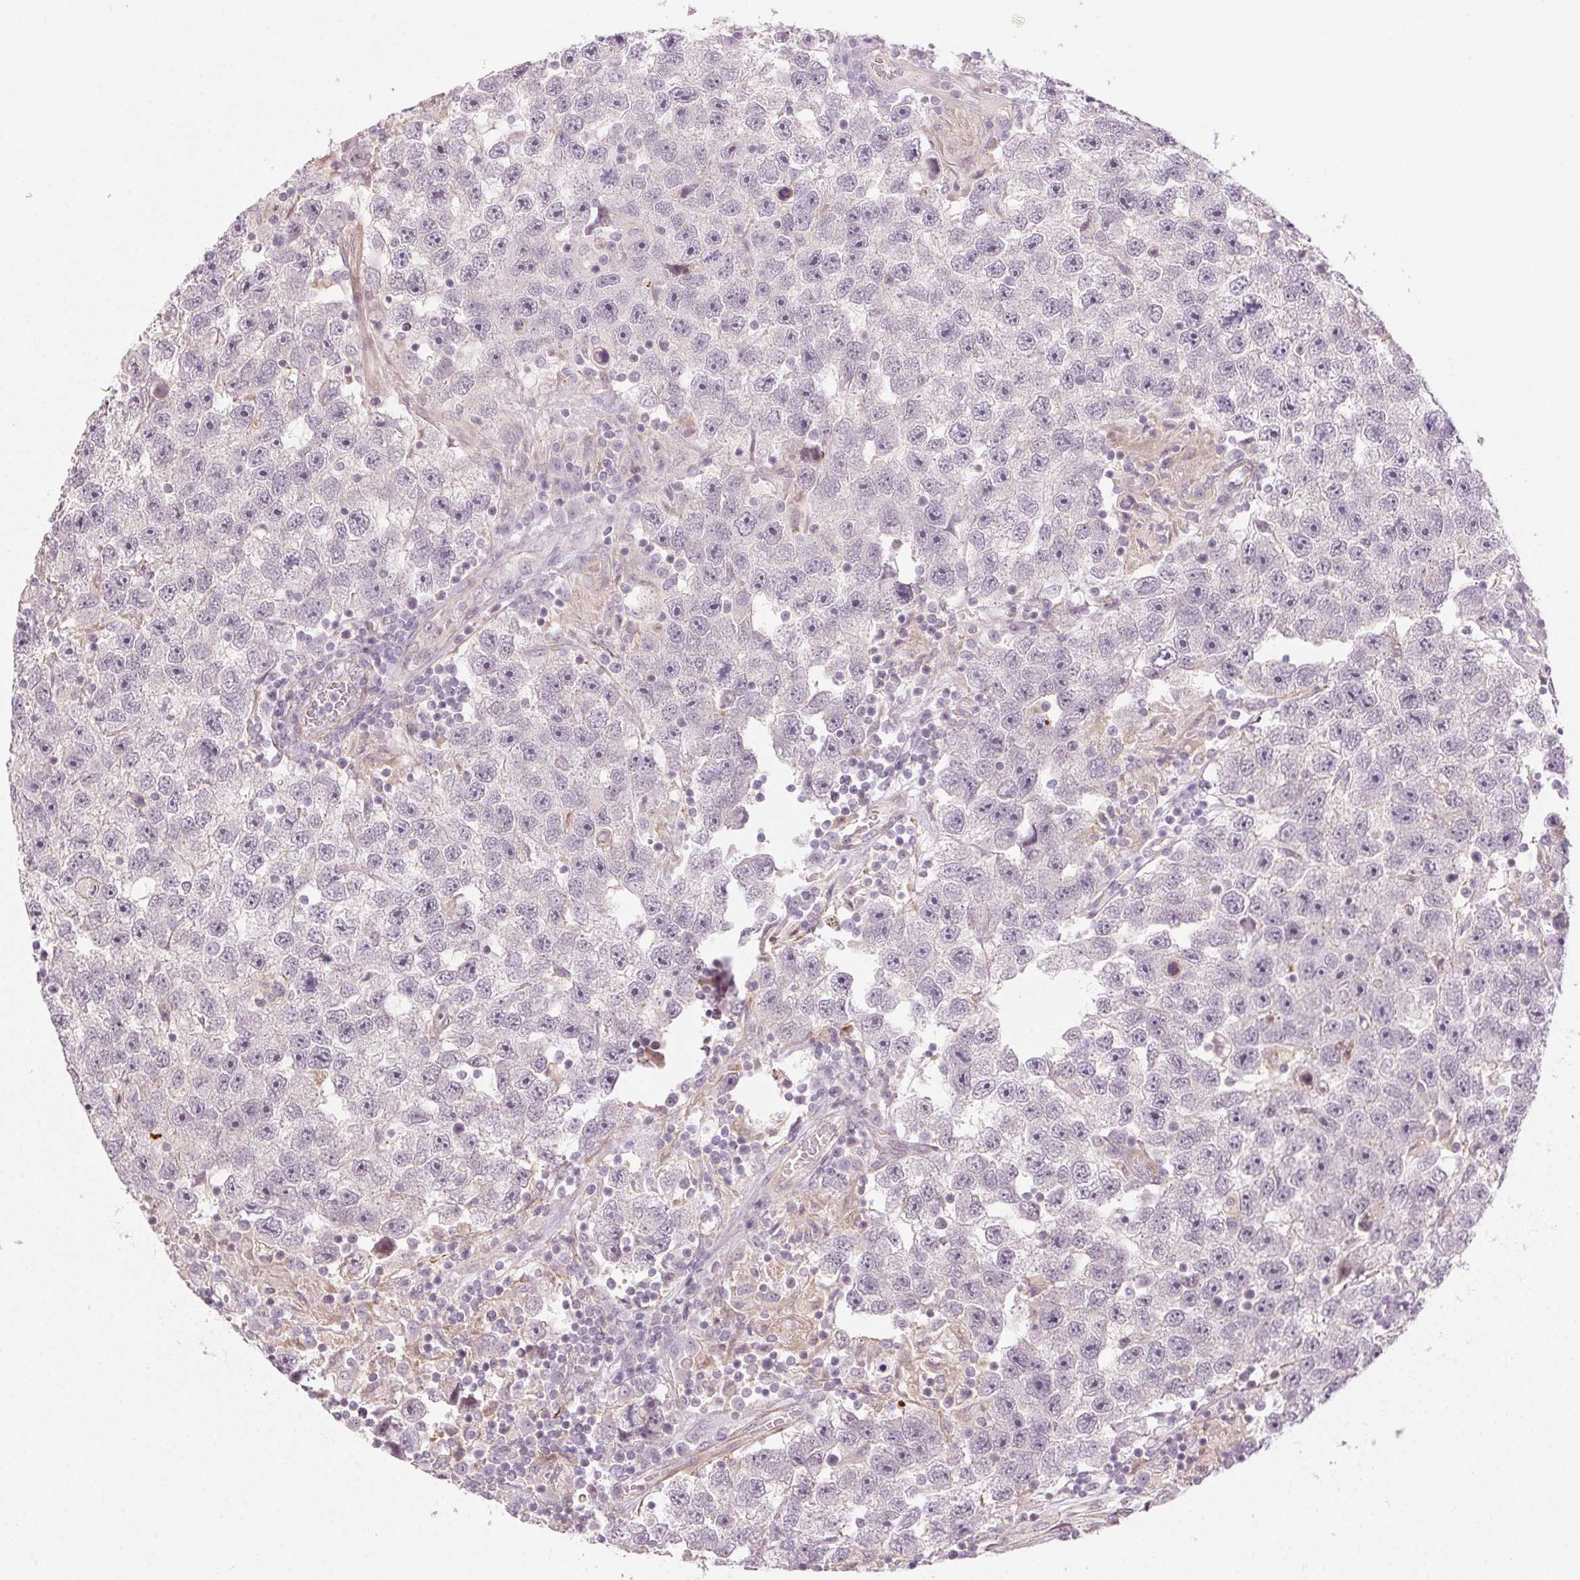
{"staining": {"intensity": "negative", "quantity": "none", "location": "none"}, "tissue": "testis cancer", "cell_type": "Tumor cells", "image_type": "cancer", "snomed": [{"axis": "morphology", "description": "Seminoma, NOS"}, {"axis": "topography", "description": "Testis"}], "caption": "The image displays no staining of tumor cells in testis cancer (seminoma).", "gene": "CCSER1", "patient": {"sex": "male", "age": 26}}